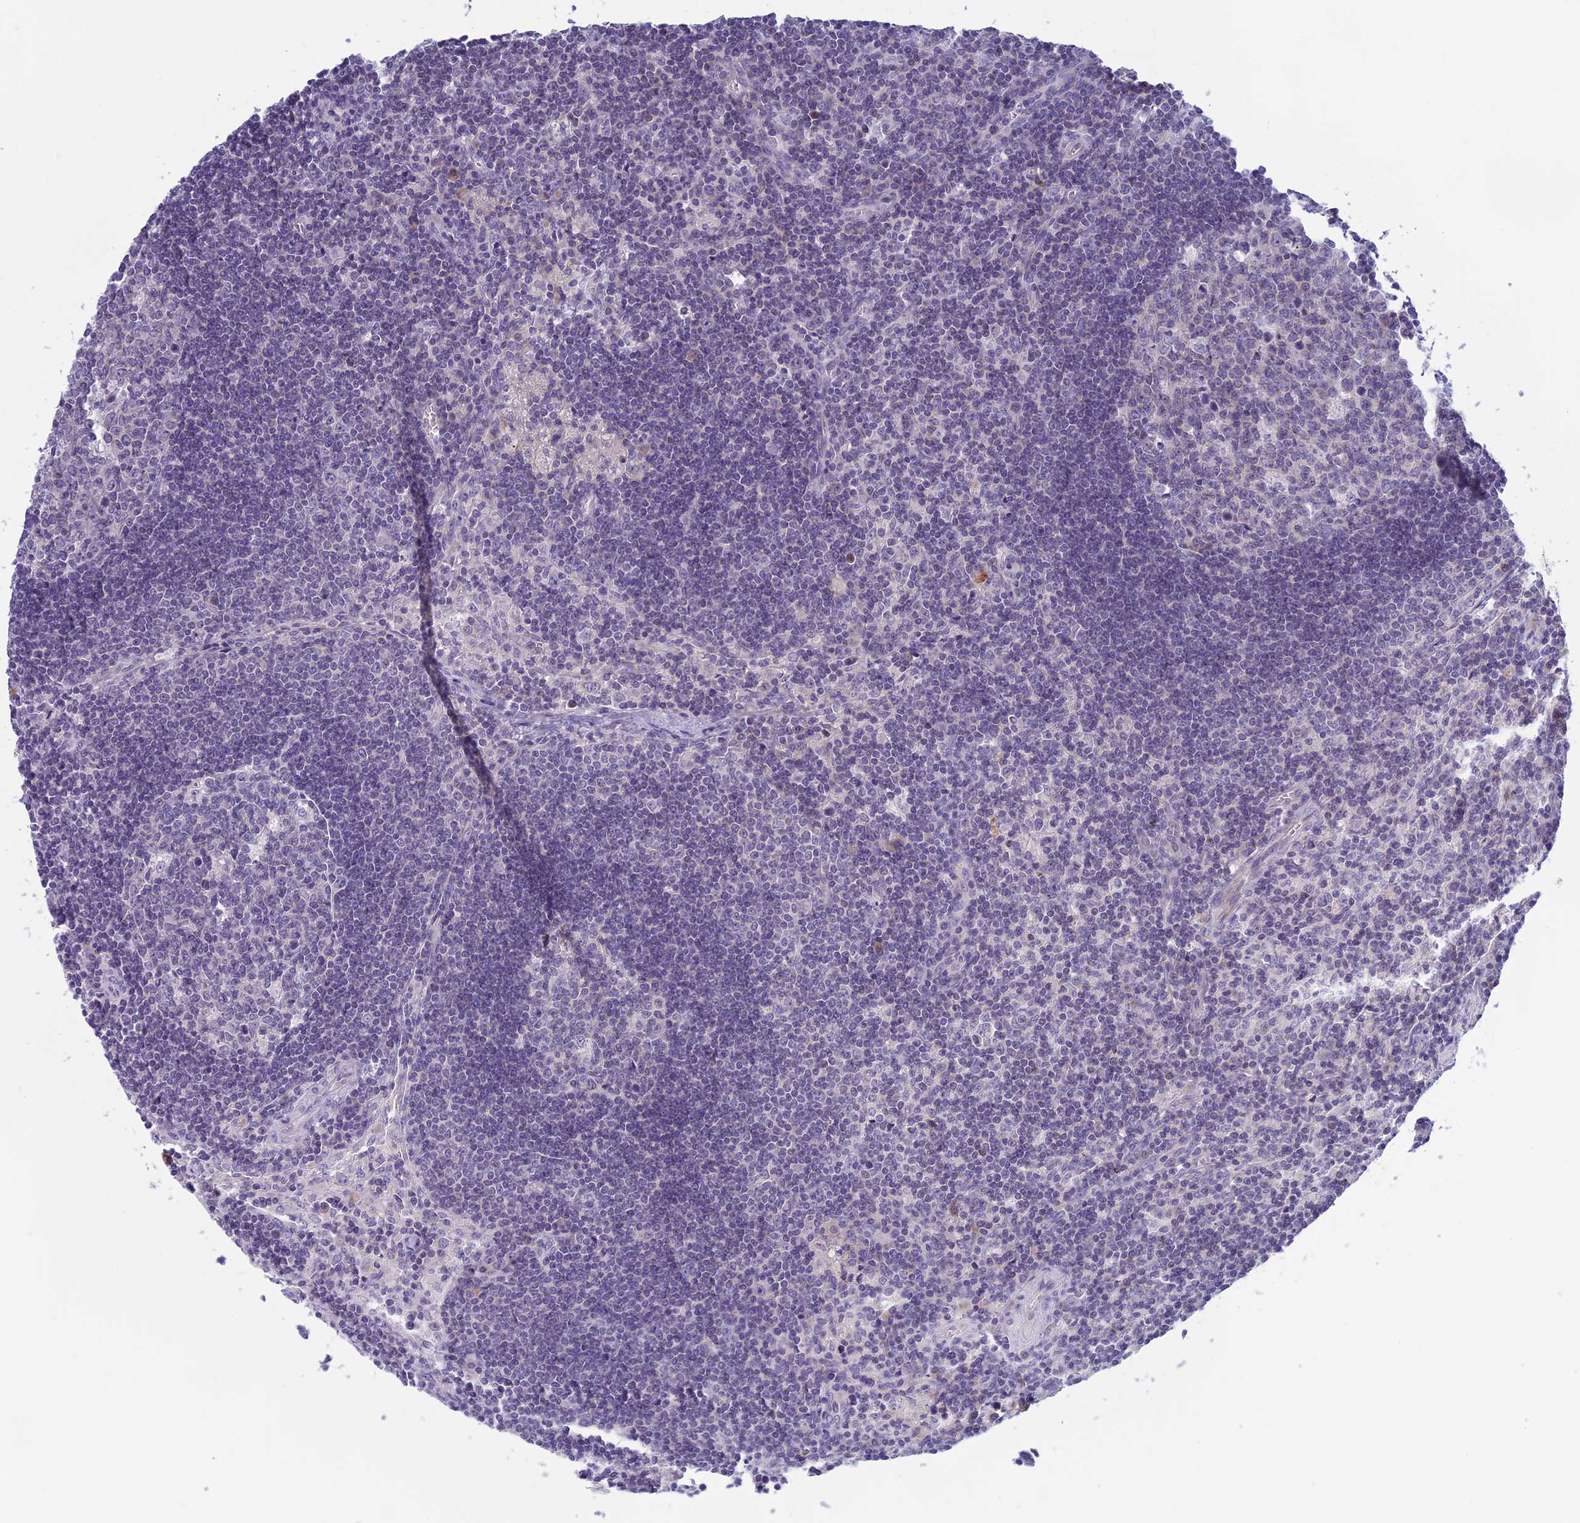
{"staining": {"intensity": "negative", "quantity": "none", "location": "none"}, "tissue": "lymph node", "cell_type": "Germinal center cells", "image_type": "normal", "snomed": [{"axis": "morphology", "description": "Normal tissue, NOS"}, {"axis": "topography", "description": "Lymph node"}], "caption": "IHC photomicrograph of unremarkable human lymph node stained for a protein (brown), which demonstrates no staining in germinal center cells.", "gene": "ARHGEF37", "patient": {"sex": "male", "age": 58}}